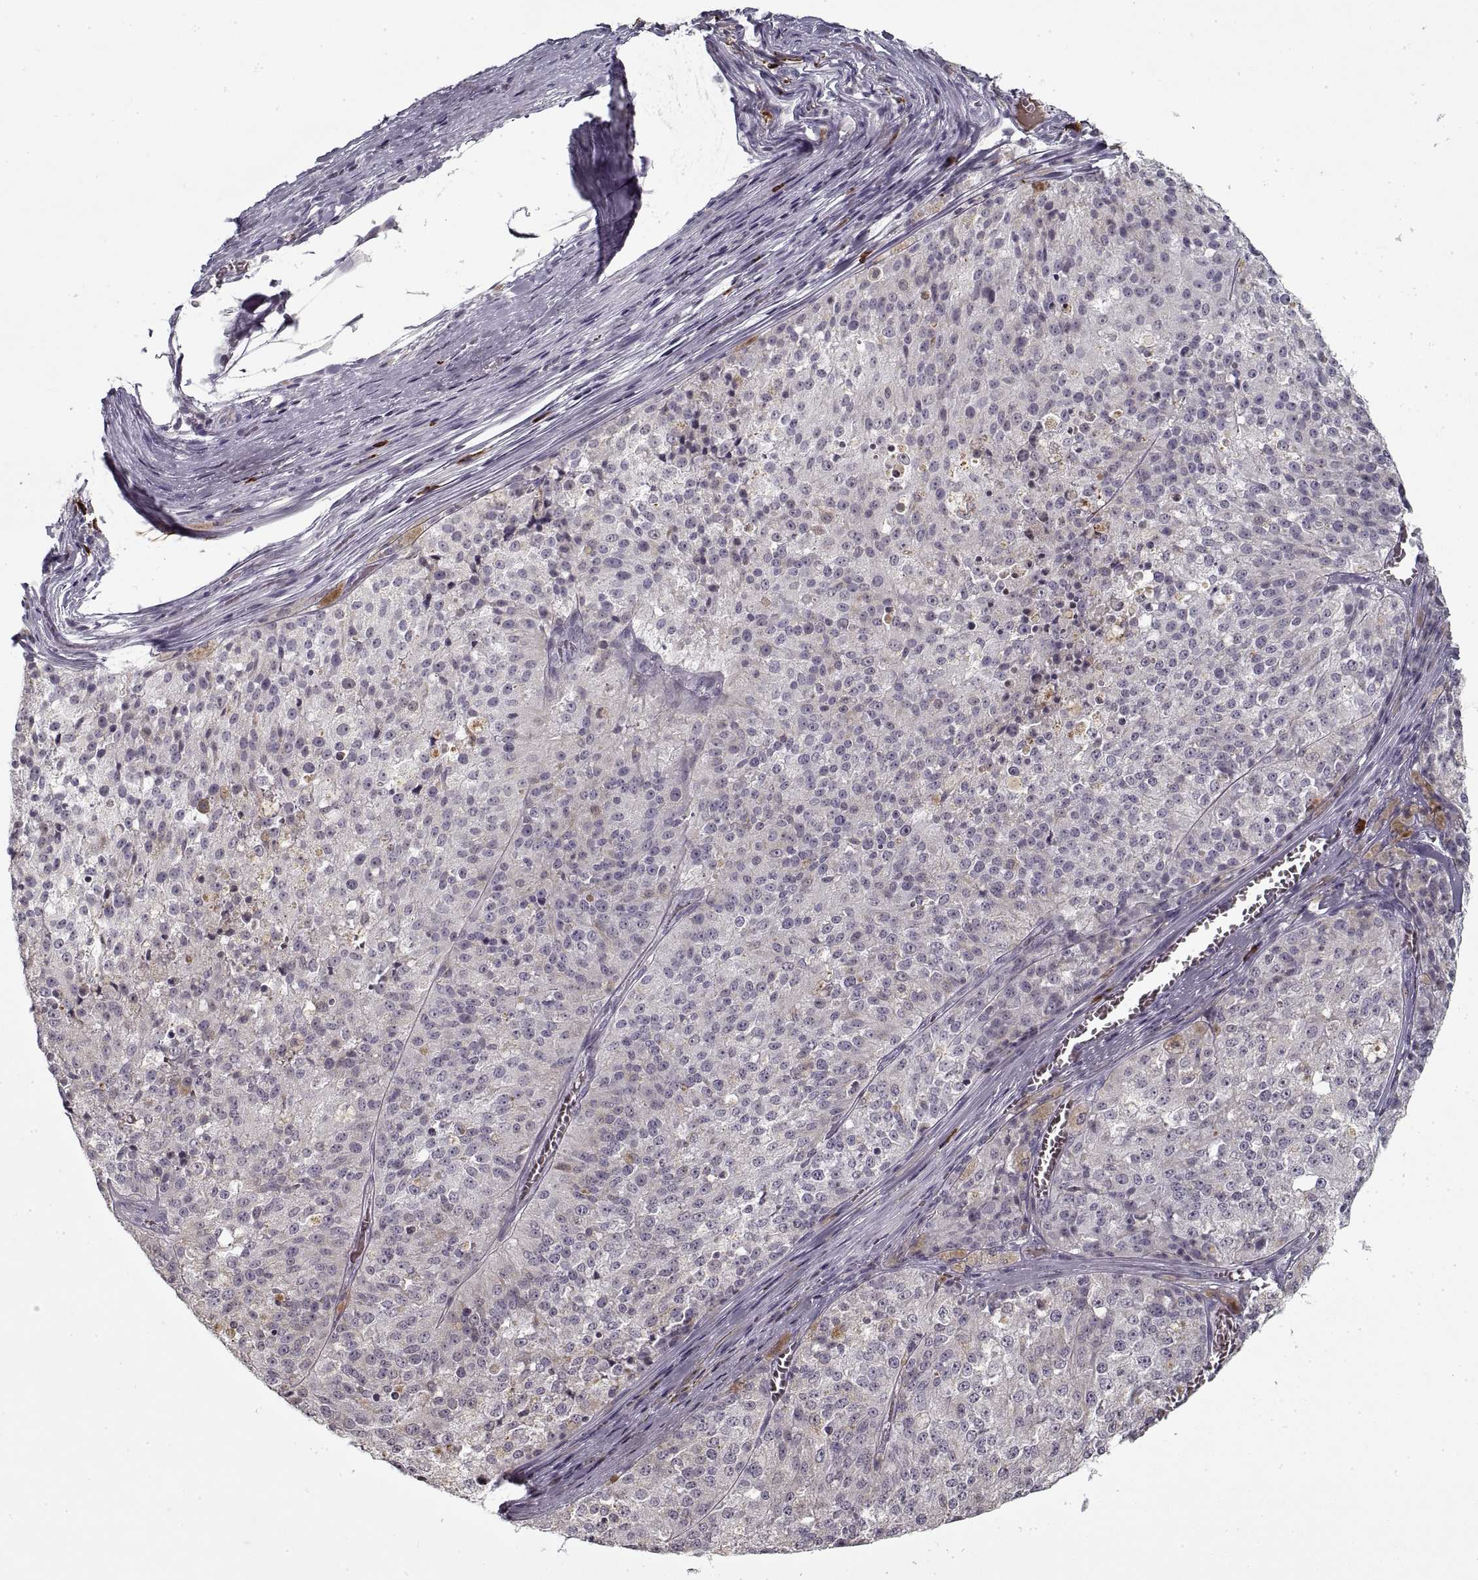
{"staining": {"intensity": "negative", "quantity": "none", "location": "none"}, "tissue": "melanoma", "cell_type": "Tumor cells", "image_type": "cancer", "snomed": [{"axis": "morphology", "description": "Malignant melanoma, Metastatic site"}, {"axis": "topography", "description": "Lymph node"}], "caption": "Melanoma was stained to show a protein in brown. There is no significant expression in tumor cells.", "gene": "GAD2", "patient": {"sex": "female", "age": 64}}